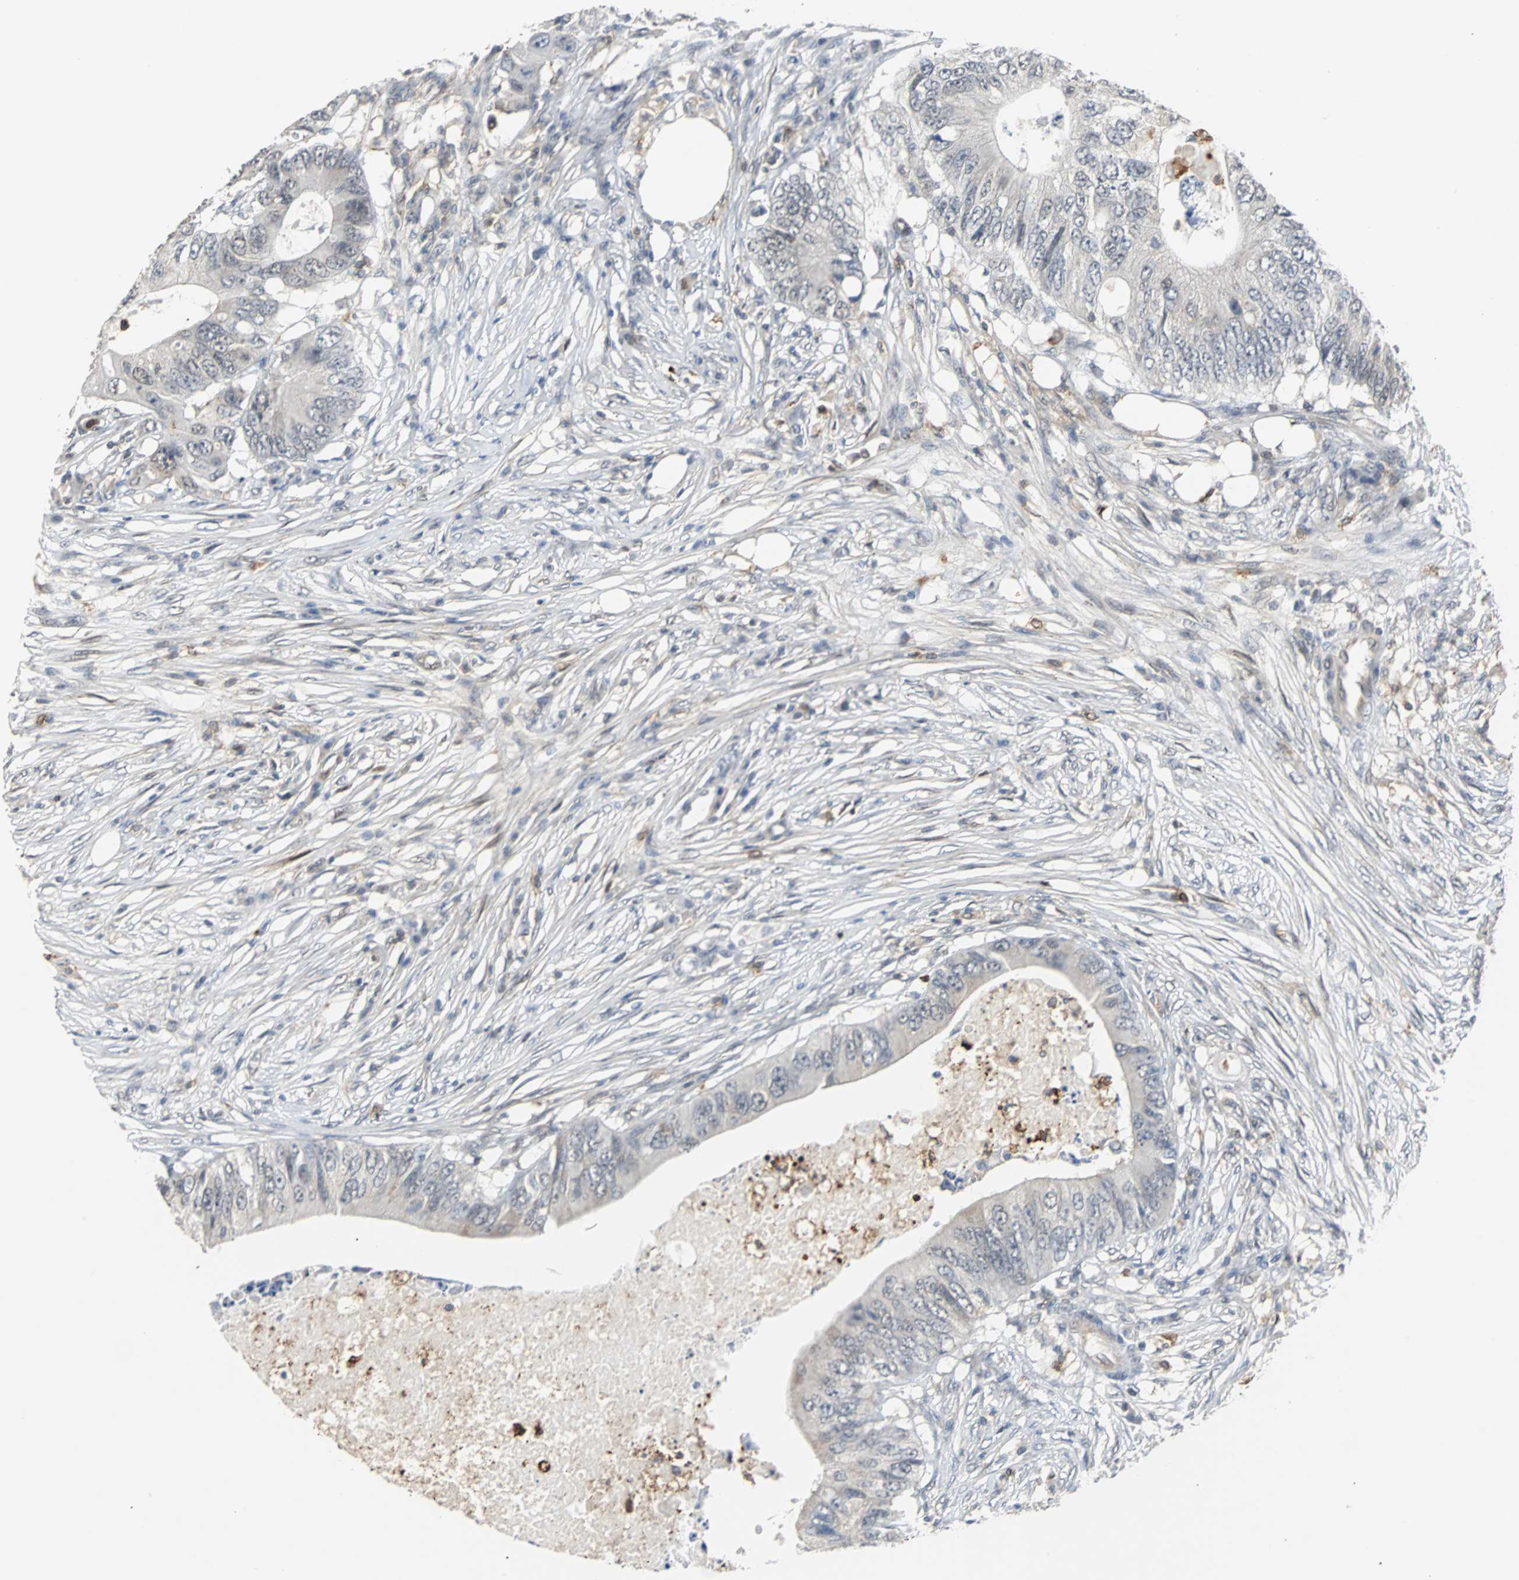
{"staining": {"intensity": "weak", "quantity": "25%-75%", "location": "cytoplasmic/membranous,nuclear"}, "tissue": "colorectal cancer", "cell_type": "Tumor cells", "image_type": "cancer", "snomed": [{"axis": "morphology", "description": "Adenocarcinoma, NOS"}, {"axis": "topography", "description": "Colon"}], "caption": "Colorectal cancer stained for a protein (brown) shows weak cytoplasmic/membranous and nuclear positive positivity in approximately 25%-75% of tumor cells.", "gene": "SIRT1", "patient": {"sex": "male", "age": 71}}